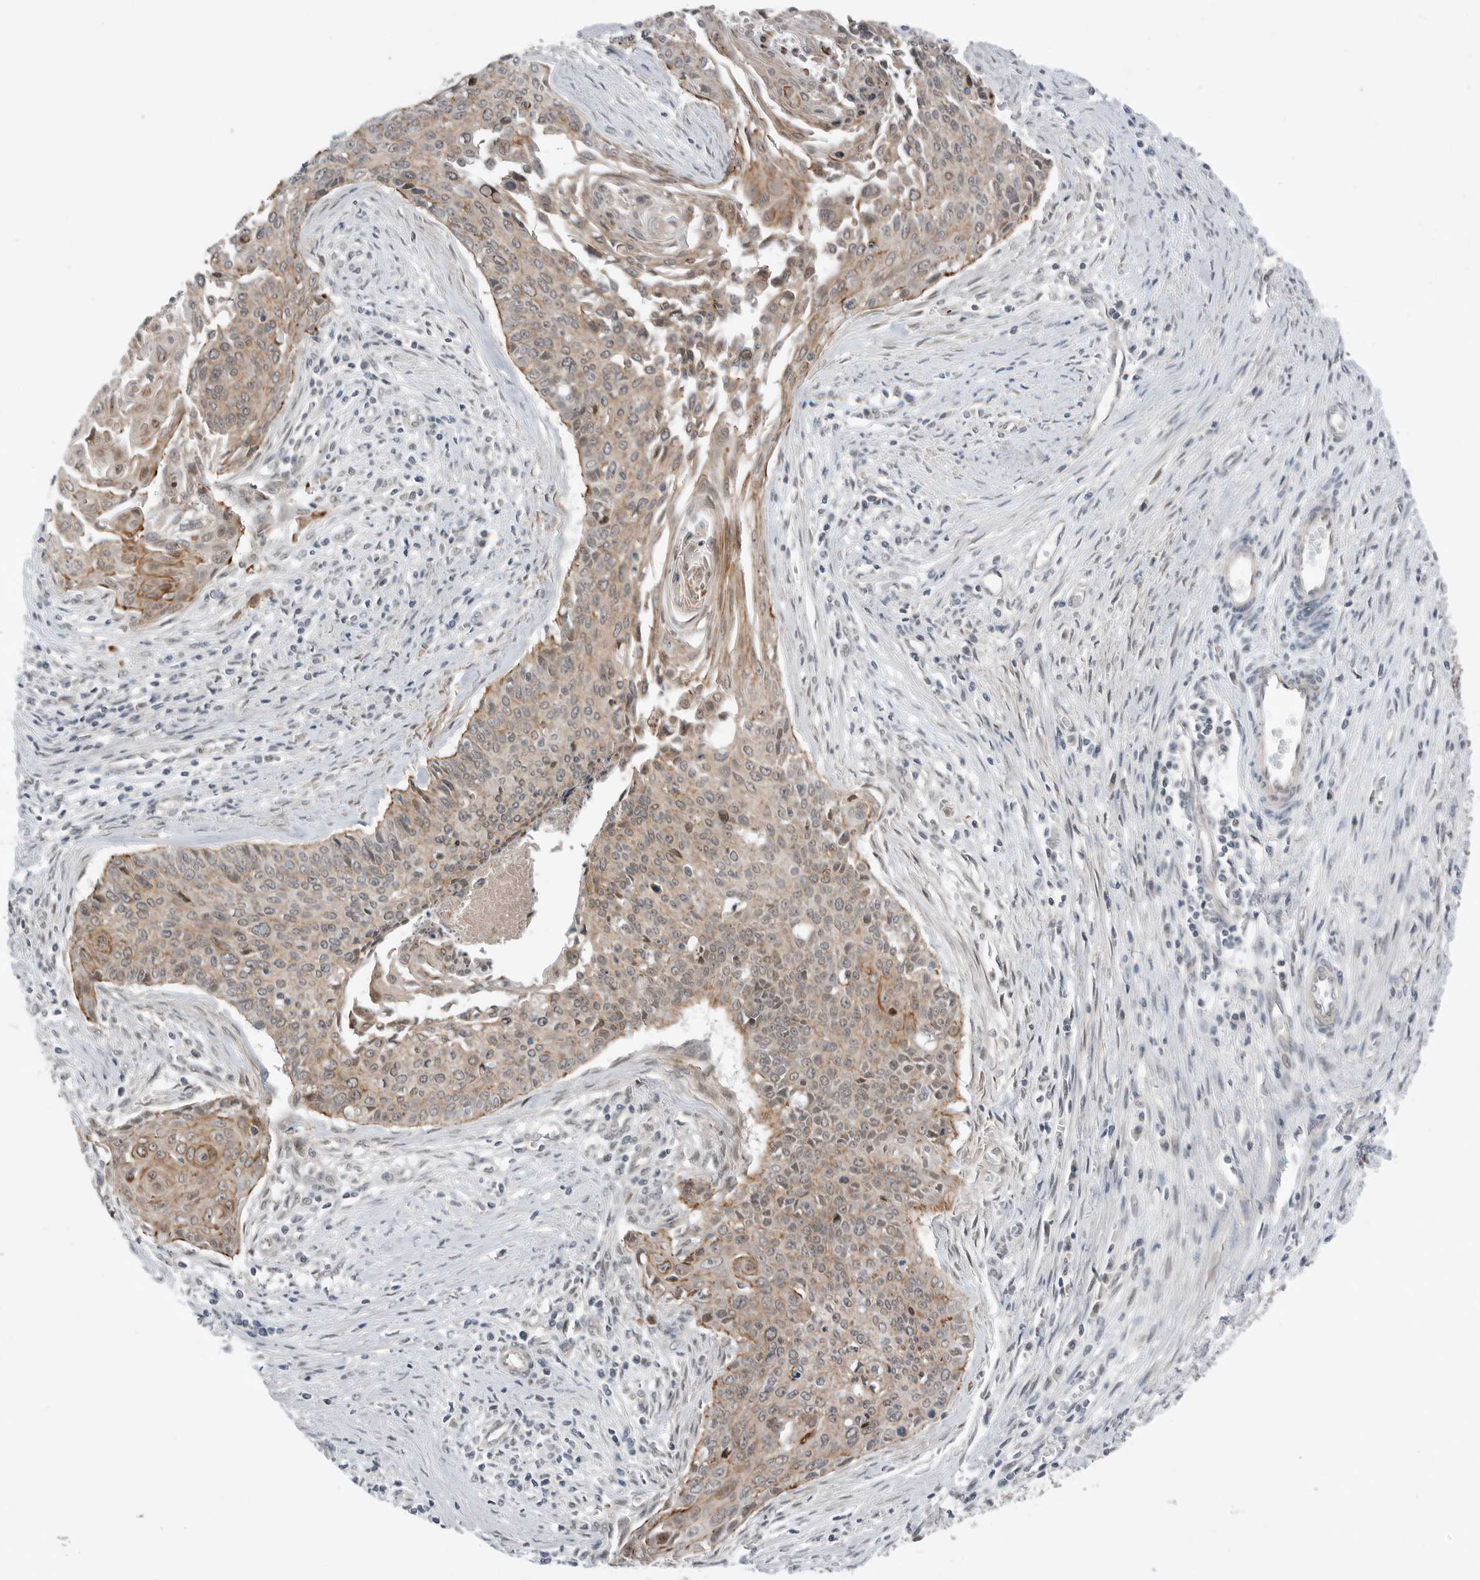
{"staining": {"intensity": "weak", "quantity": ">75%", "location": "cytoplasmic/membranous,nuclear"}, "tissue": "cervical cancer", "cell_type": "Tumor cells", "image_type": "cancer", "snomed": [{"axis": "morphology", "description": "Squamous cell carcinoma, NOS"}, {"axis": "topography", "description": "Cervix"}], "caption": "This image shows cervical squamous cell carcinoma stained with IHC to label a protein in brown. The cytoplasmic/membranous and nuclear of tumor cells show weak positivity for the protein. Nuclei are counter-stained blue.", "gene": "NTAQ1", "patient": {"sex": "female", "age": 55}}